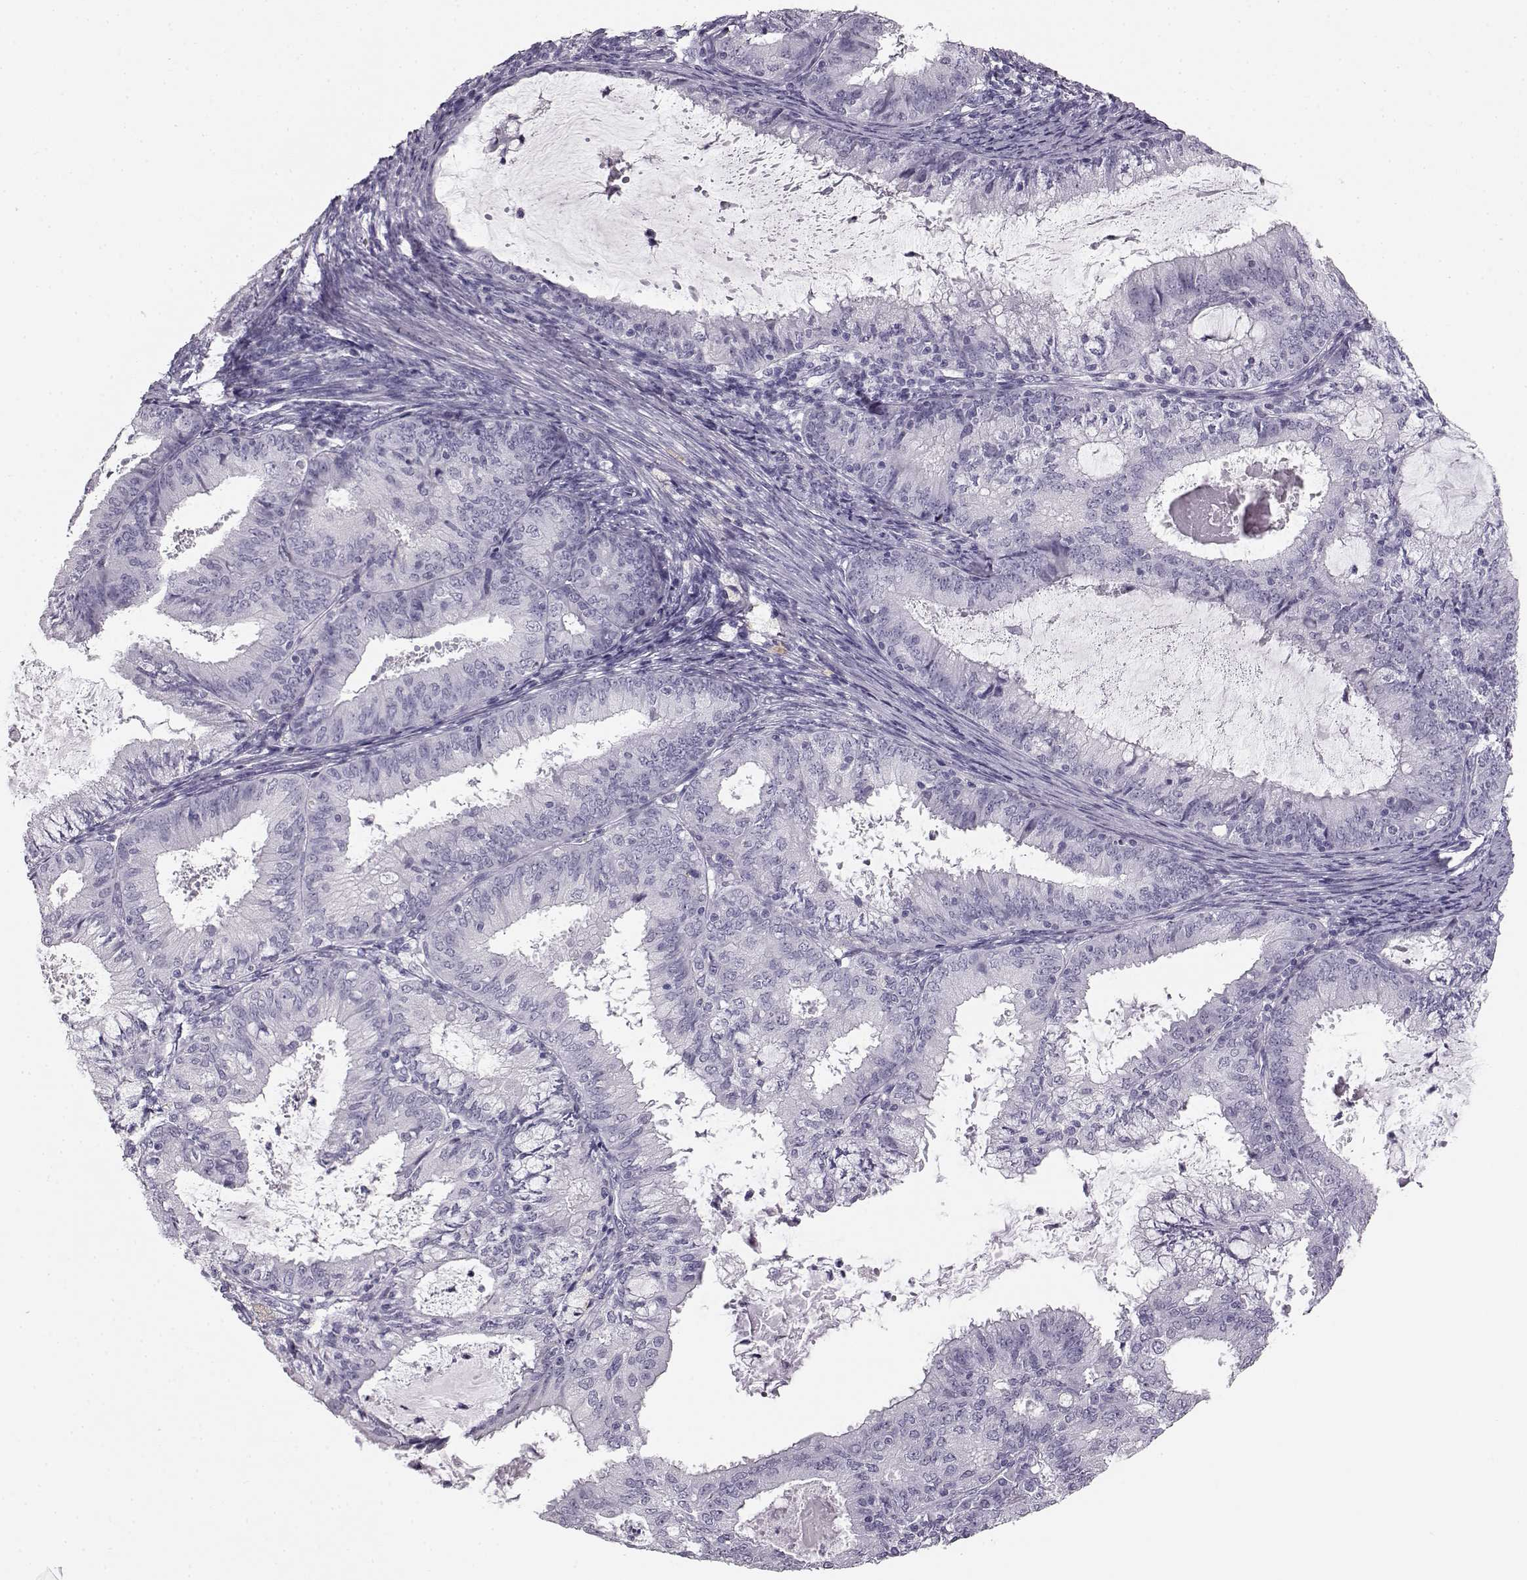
{"staining": {"intensity": "negative", "quantity": "none", "location": "none"}, "tissue": "endometrial cancer", "cell_type": "Tumor cells", "image_type": "cancer", "snomed": [{"axis": "morphology", "description": "Adenocarcinoma, NOS"}, {"axis": "topography", "description": "Endometrium"}], "caption": "Histopathology image shows no protein staining in tumor cells of endometrial cancer tissue. (DAB IHC, high magnification).", "gene": "BFSP2", "patient": {"sex": "female", "age": 57}}